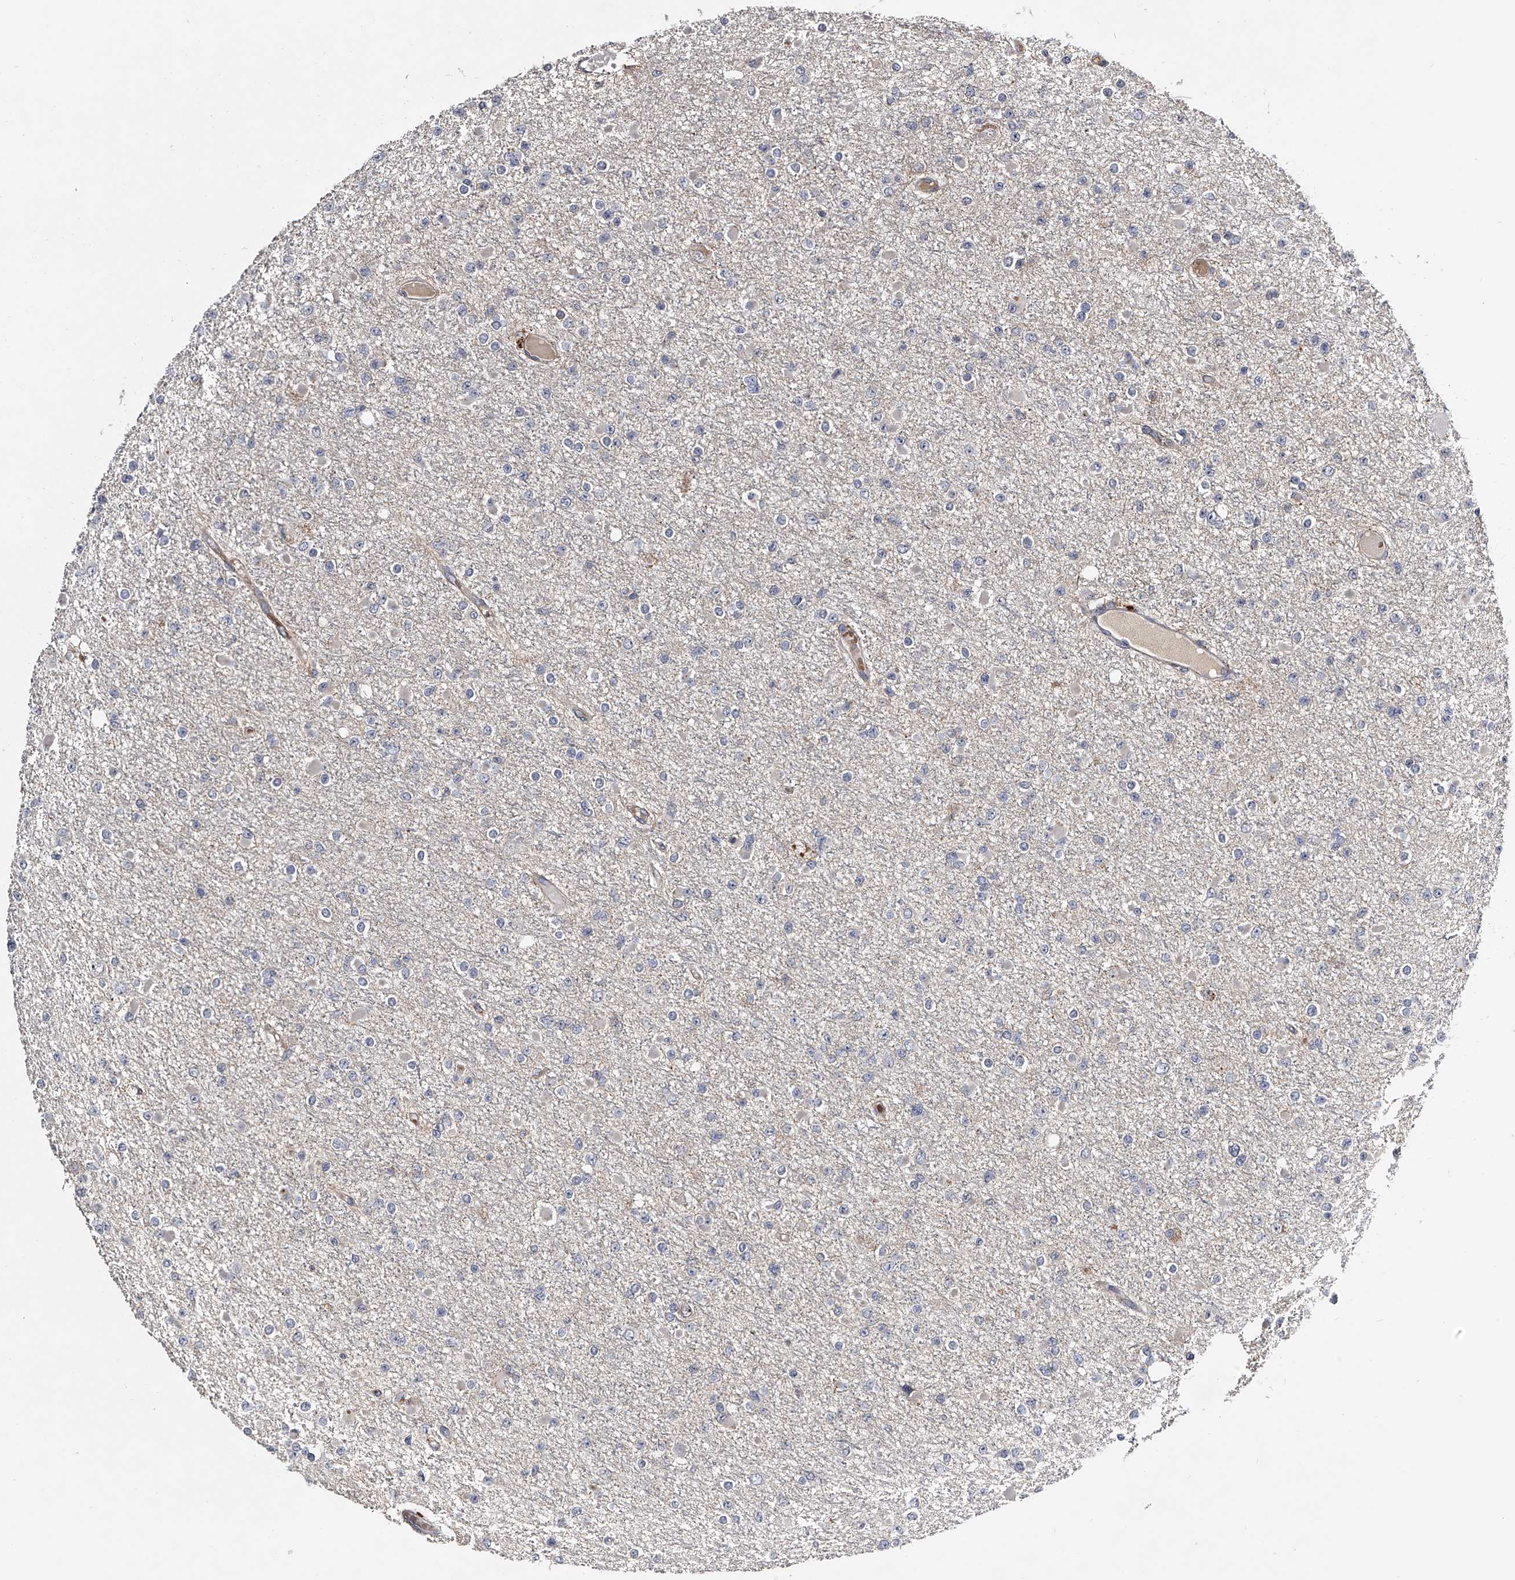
{"staining": {"intensity": "negative", "quantity": "none", "location": "none"}, "tissue": "glioma", "cell_type": "Tumor cells", "image_type": "cancer", "snomed": [{"axis": "morphology", "description": "Glioma, malignant, Low grade"}, {"axis": "topography", "description": "Brain"}], "caption": "IHC of human glioma reveals no expression in tumor cells.", "gene": "MDN1", "patient": {"sex": "female", "age": 22}}